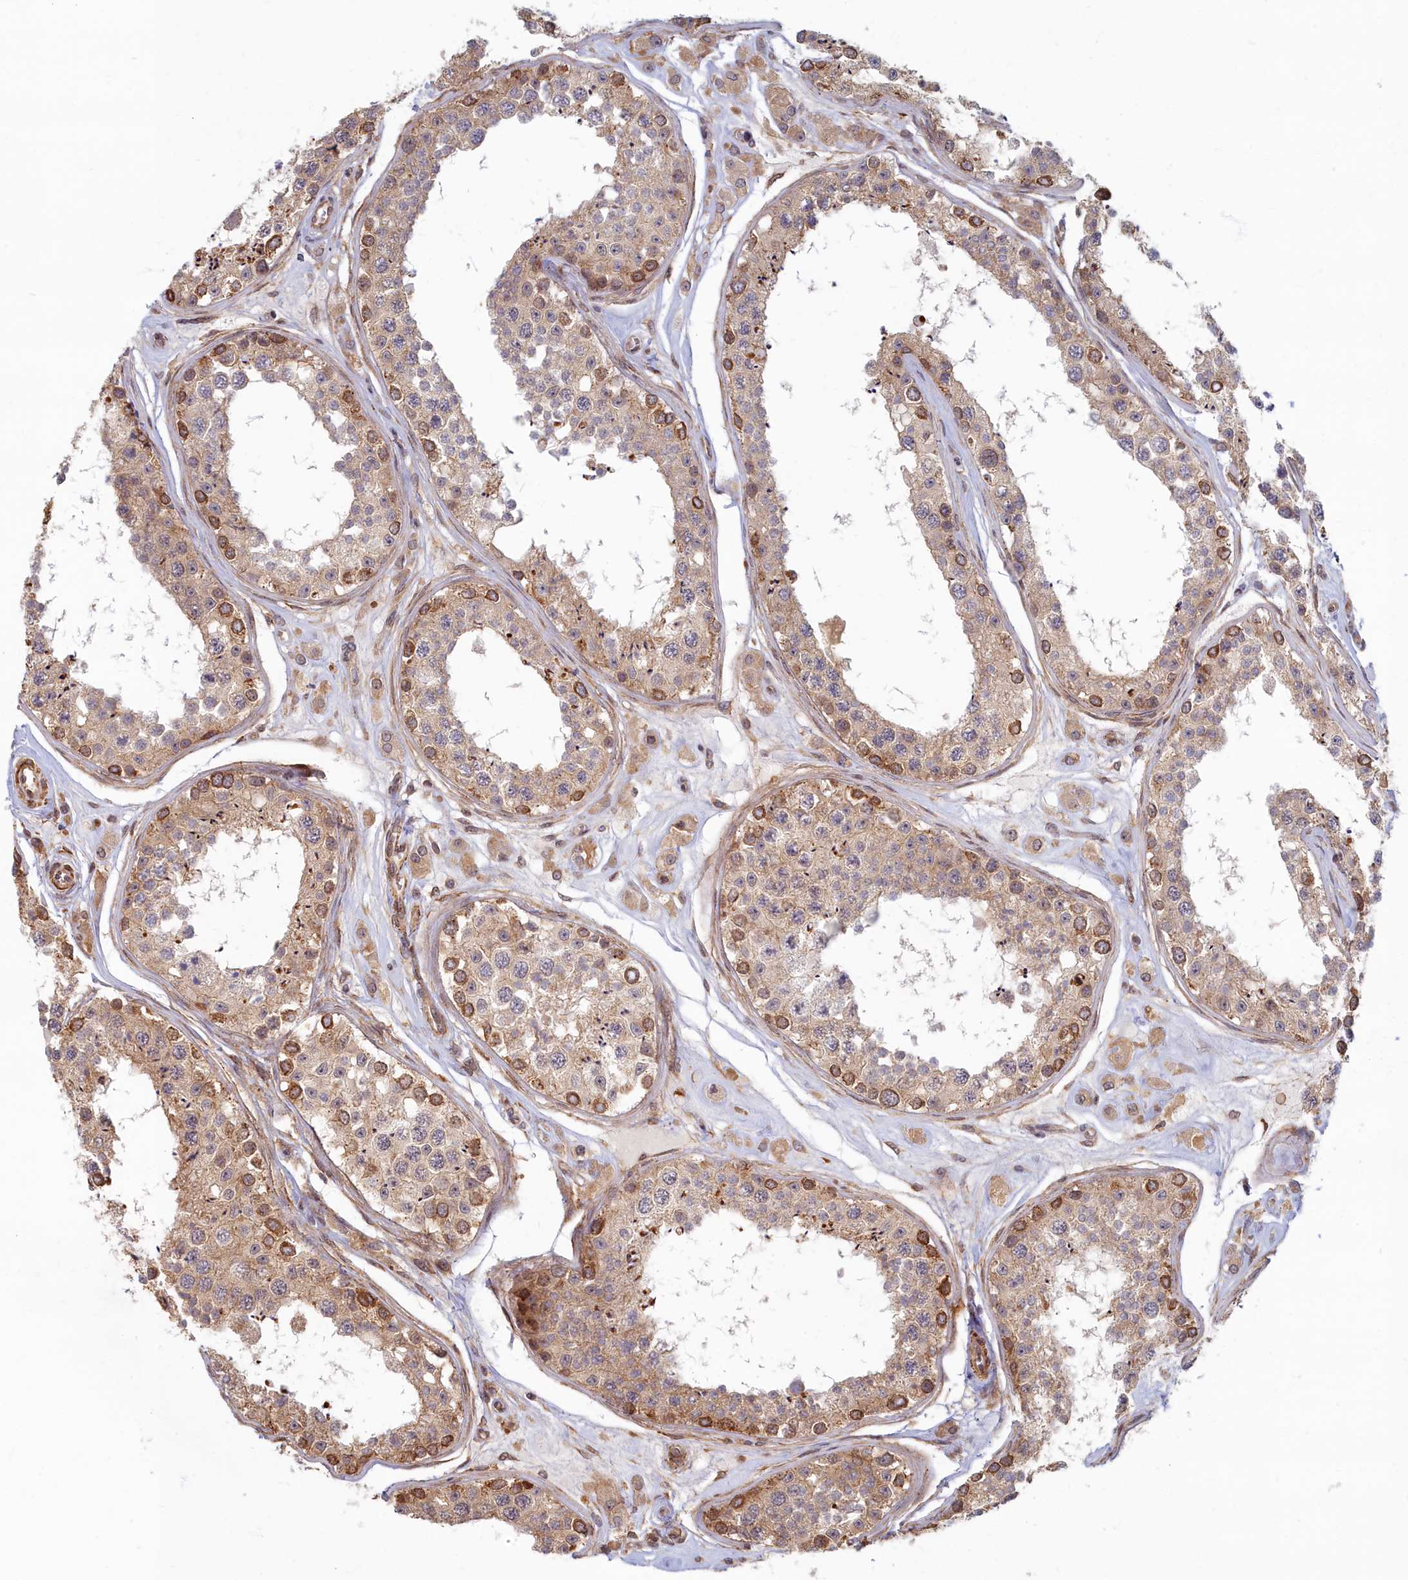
{"staining": {"intensity": "strong", "quantity": "<25%", "location": "cytoplasmic/membranous,nuclear"}, "tissue": "testis", "cell_type": "Cells in seminiferous ducts", "image_type": "normal", "snomed": [{"axis": "morphology", "description": "Normal tissue, NOS"}, {"axis": "topography", "description": "Testis"}], "caption": "IHC histopathology image of benign testis: testis stained using immunohistochemistry shows medium levels of strong protein expression localized specifically in the cytoplasmic/membranous,nuclear of cells in seminiferous ducts, appearing as a cytoplasmic/membranous,nuclear brown color.", "gene": "MAK16", "patient": {"sex": "male", "age": 25}}